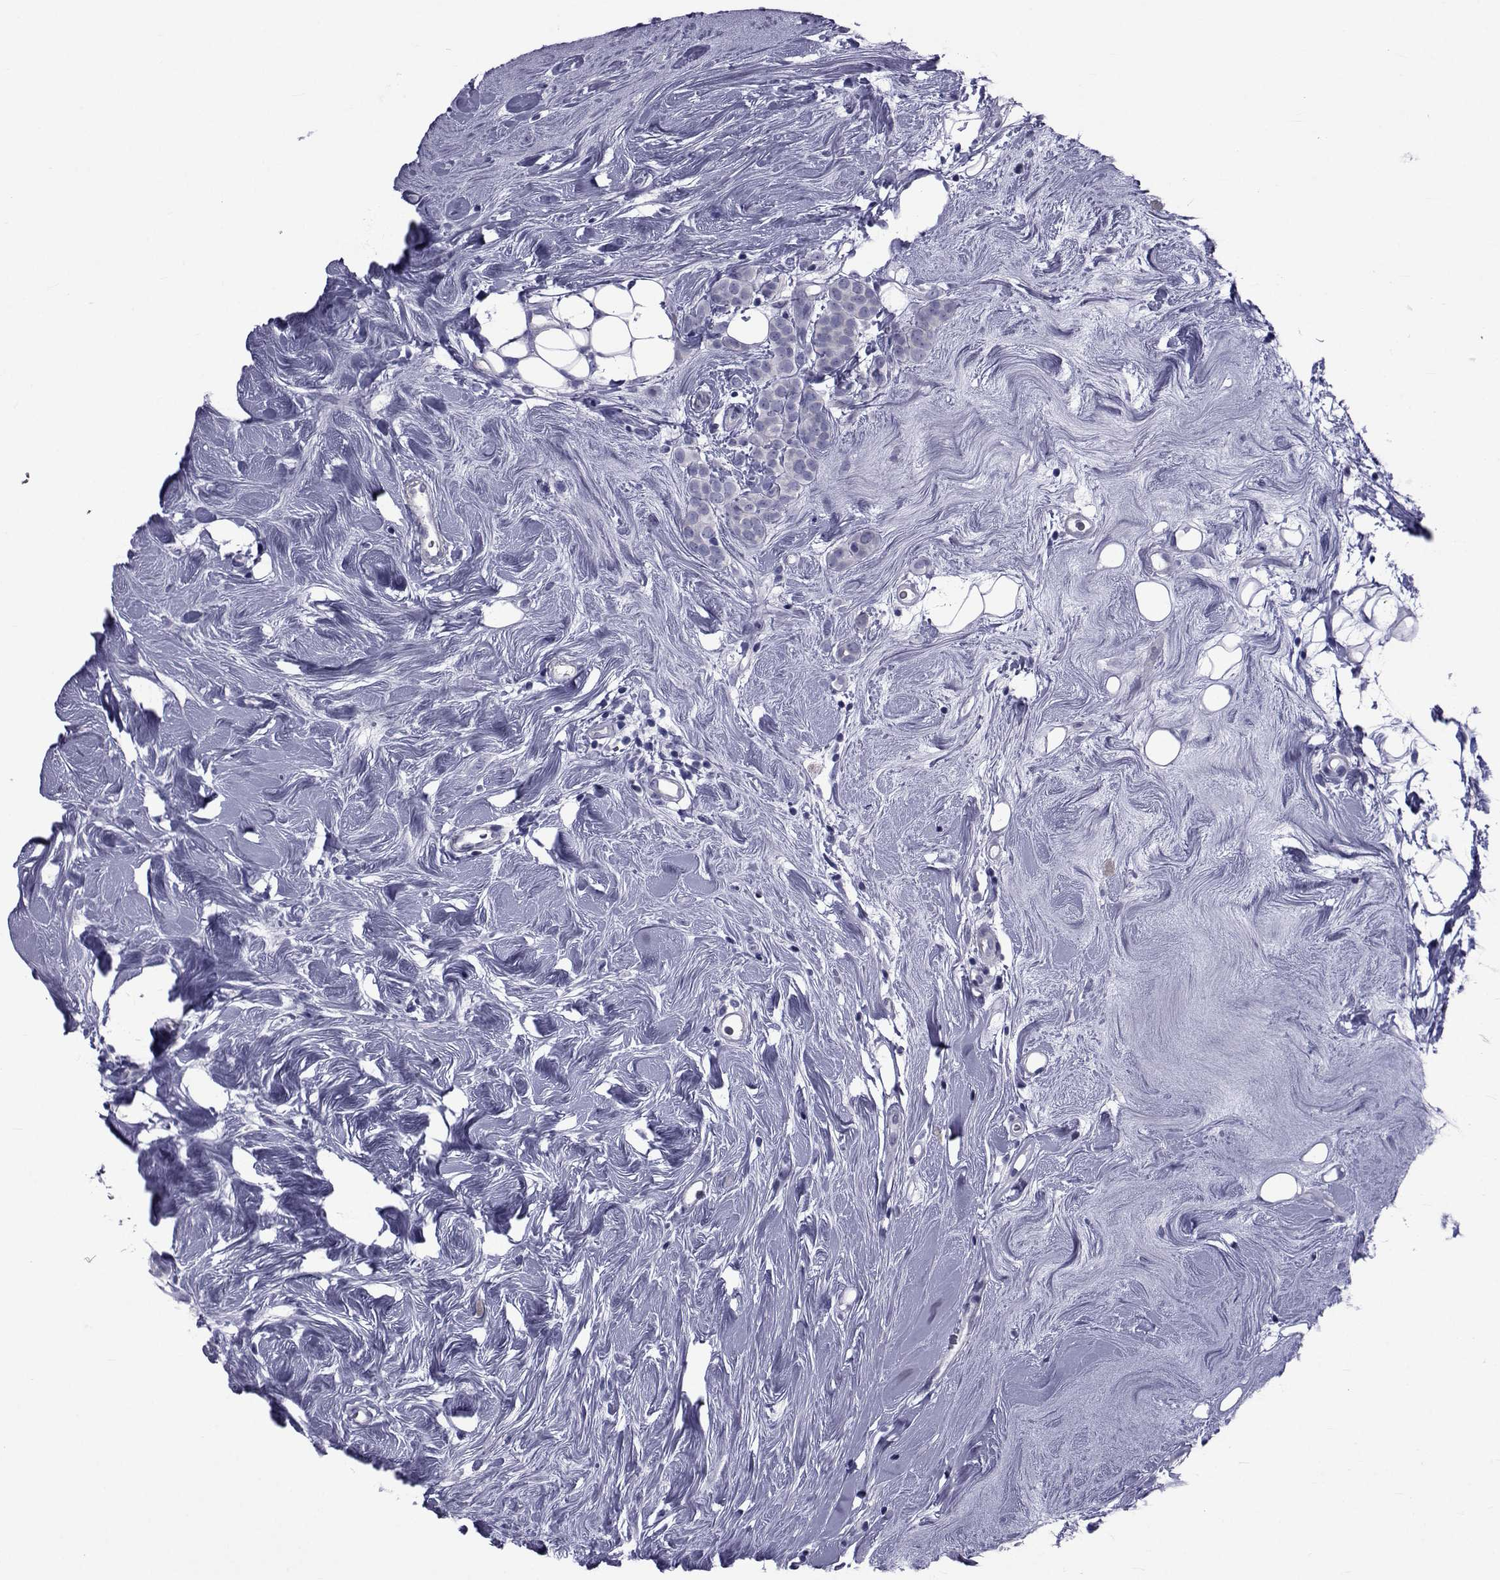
{"staining": {"intensity": "negative", "quantity": "none", "location": "none"}, "tissue": "breast cancer", "cell_type": "Tumor cells", "image_type": "cancer", "snomed": [{"axis": "morphology", "description": "Lobular carcinoma"}, {"axis": "topography", "description": "Breast"}], "caption": "This histopathology image is of breast cancer stained with immunohistochemistry (IHC) to label a protein in brown with the nuclei are counter-stained blue. There is no staining in tumor cells.", "gene": "GKAP1", "patient": {"sex": "female", "age": 49}}